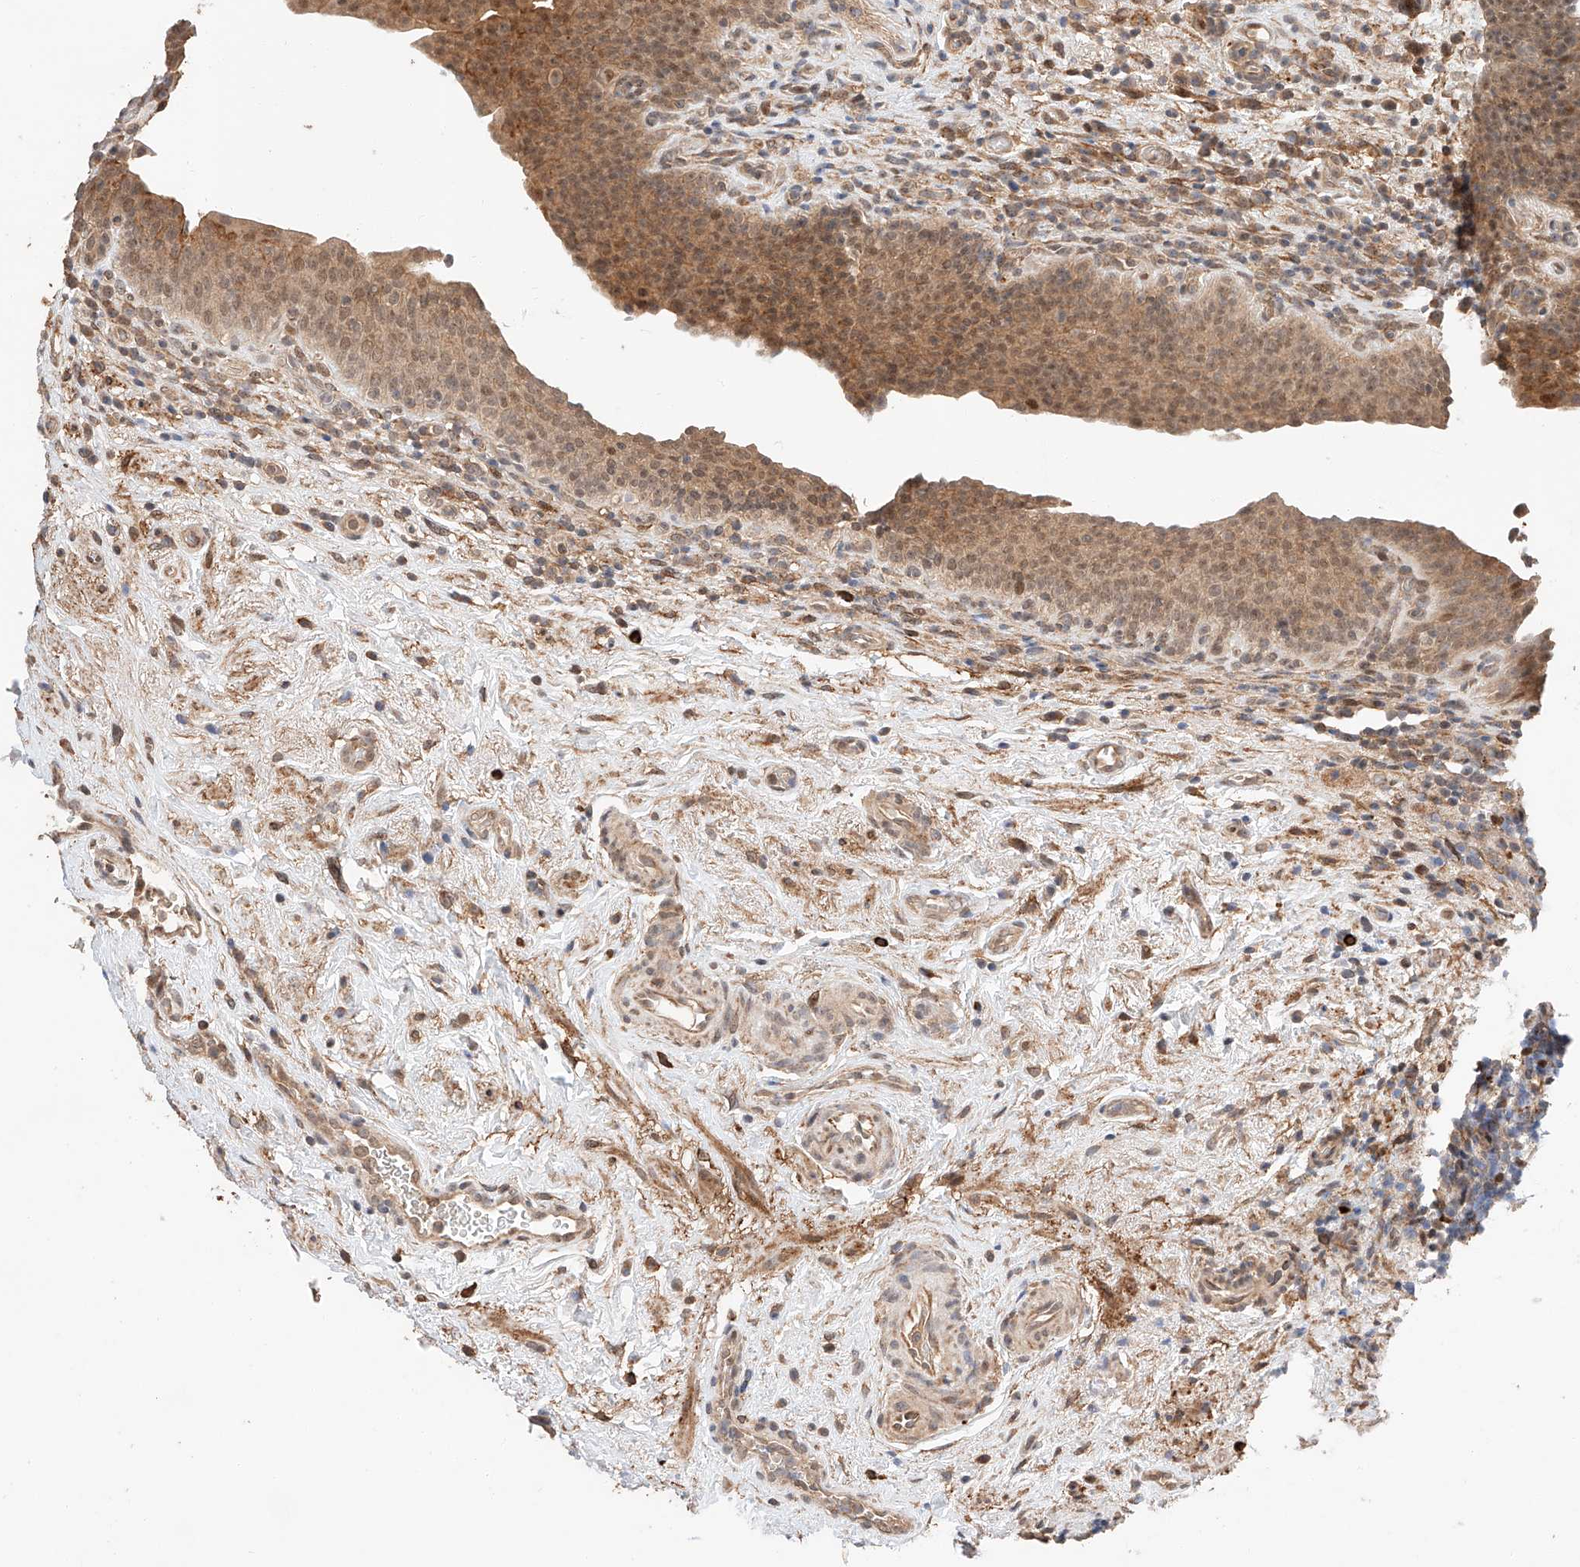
{"staining": {"intensity": "moderate", "quantity": ">75%", "location": "cytoplasmic/membranous,nuclear"}, "tissue": "urinary bladder", "cell_type": "Urothelial cells", "image_type": "normal", "snomed": [{"axis": "morphology", "description": "Normal tissue, NOS"}, {"axis": "topography", "description": "Urinary bladder"}], "caption": "Urinary bladder stained with DAB immunohistochemistry demonstrates medium levels of moderate cytoplasmic/membranous,nuclear staining in approximately >75% of urothelial cells.", "gene": "RAB23", "patient": {"sex": "male", "age": 83}}